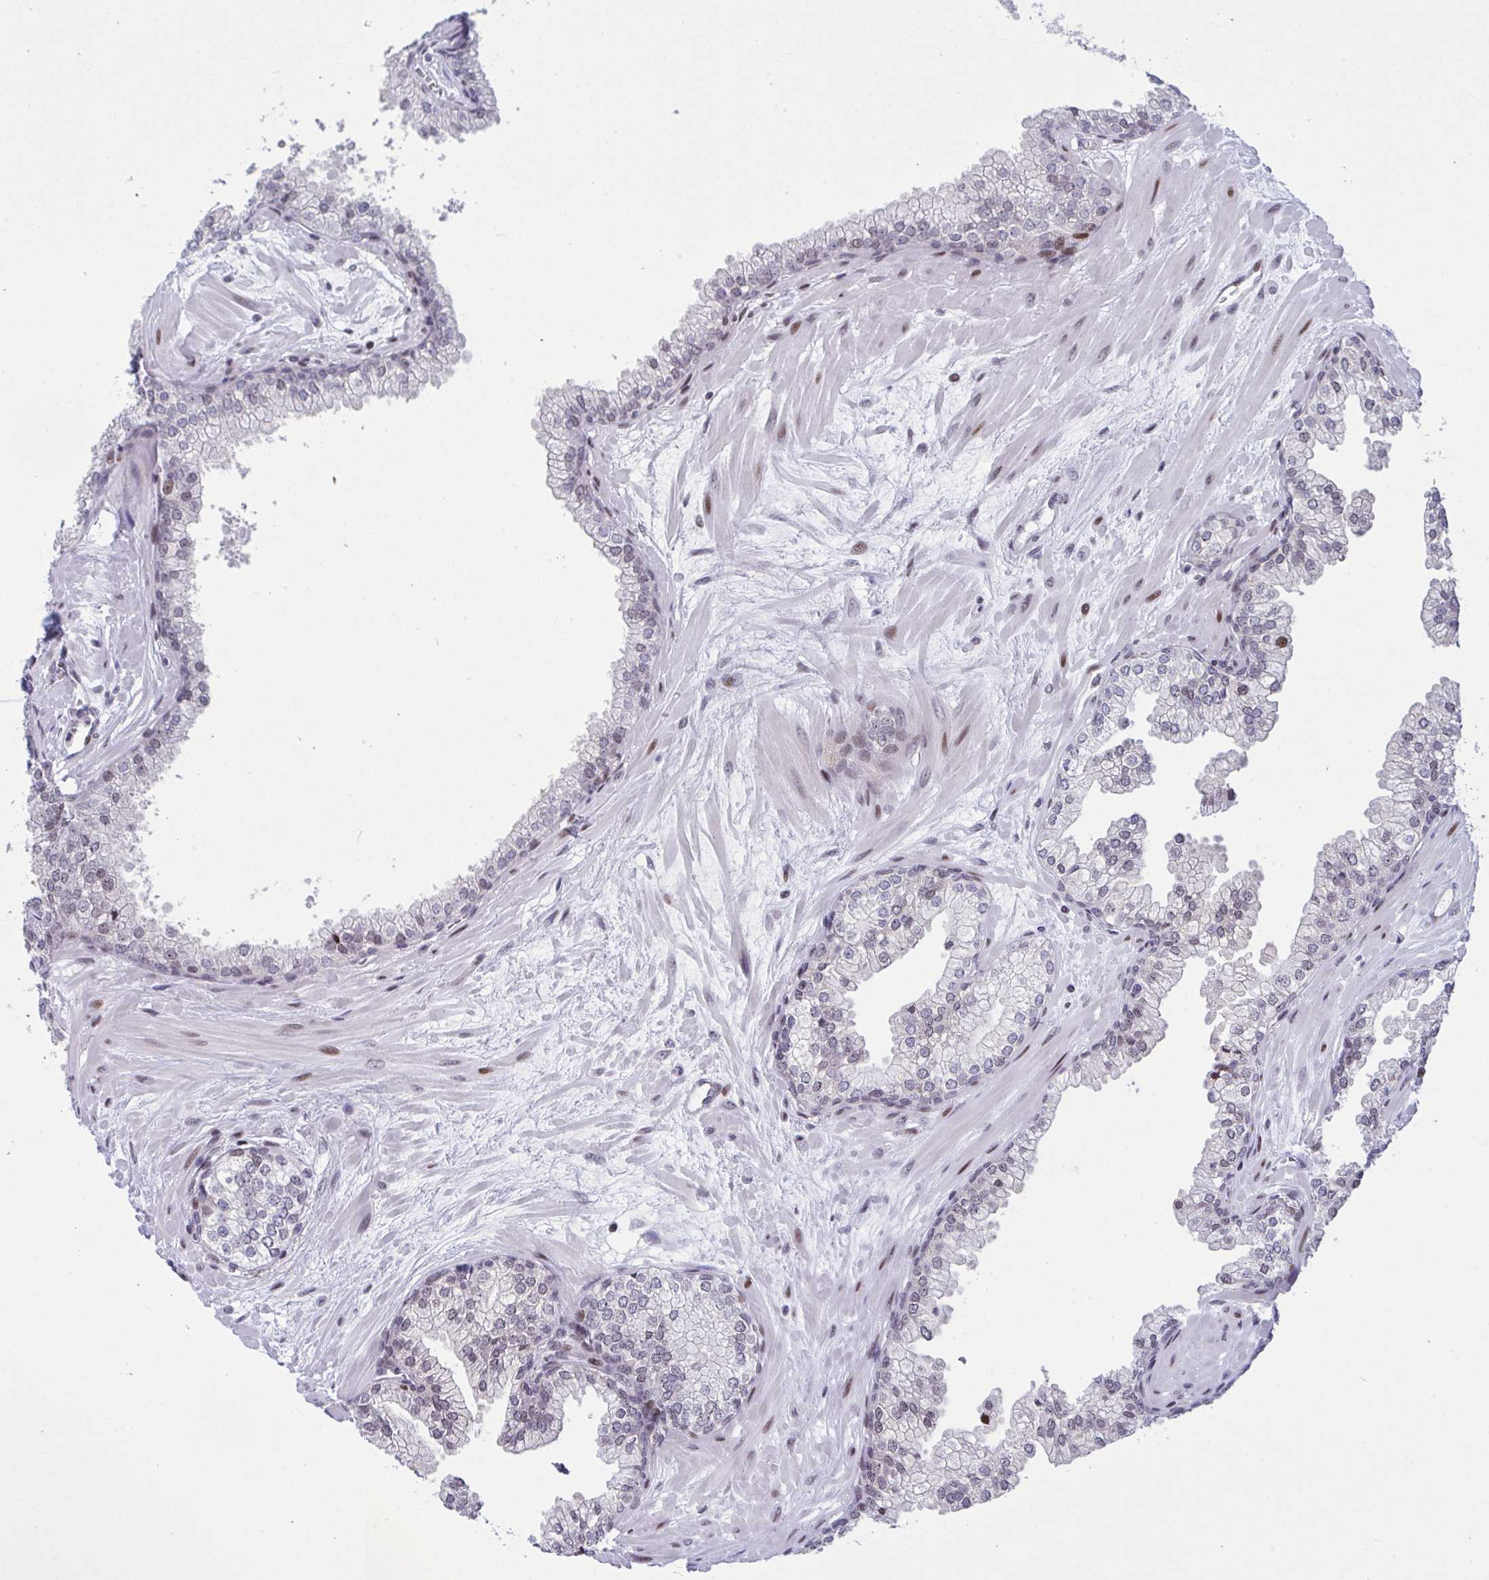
{"staining": {"intensity": "negative", "quantity": "none", "location": "none"}, "tissue": "prostate", "cell_type": "Glandular cells", "image_type": "normal", "snomed": [{"axis": "morphology", "description": "Normal tissue, NOS"}, {"axis": "topography", "description": "Prostate"}, {"axis": "topography", "description": "Peripheral nerve tissue"}], "caption": "DAB immunohistochemical staining of unremarkable prostate exhibits no significant staining in glandular cells.", "gene": "ZFHX3", "patient": {"sex": "male", "age": 61}}